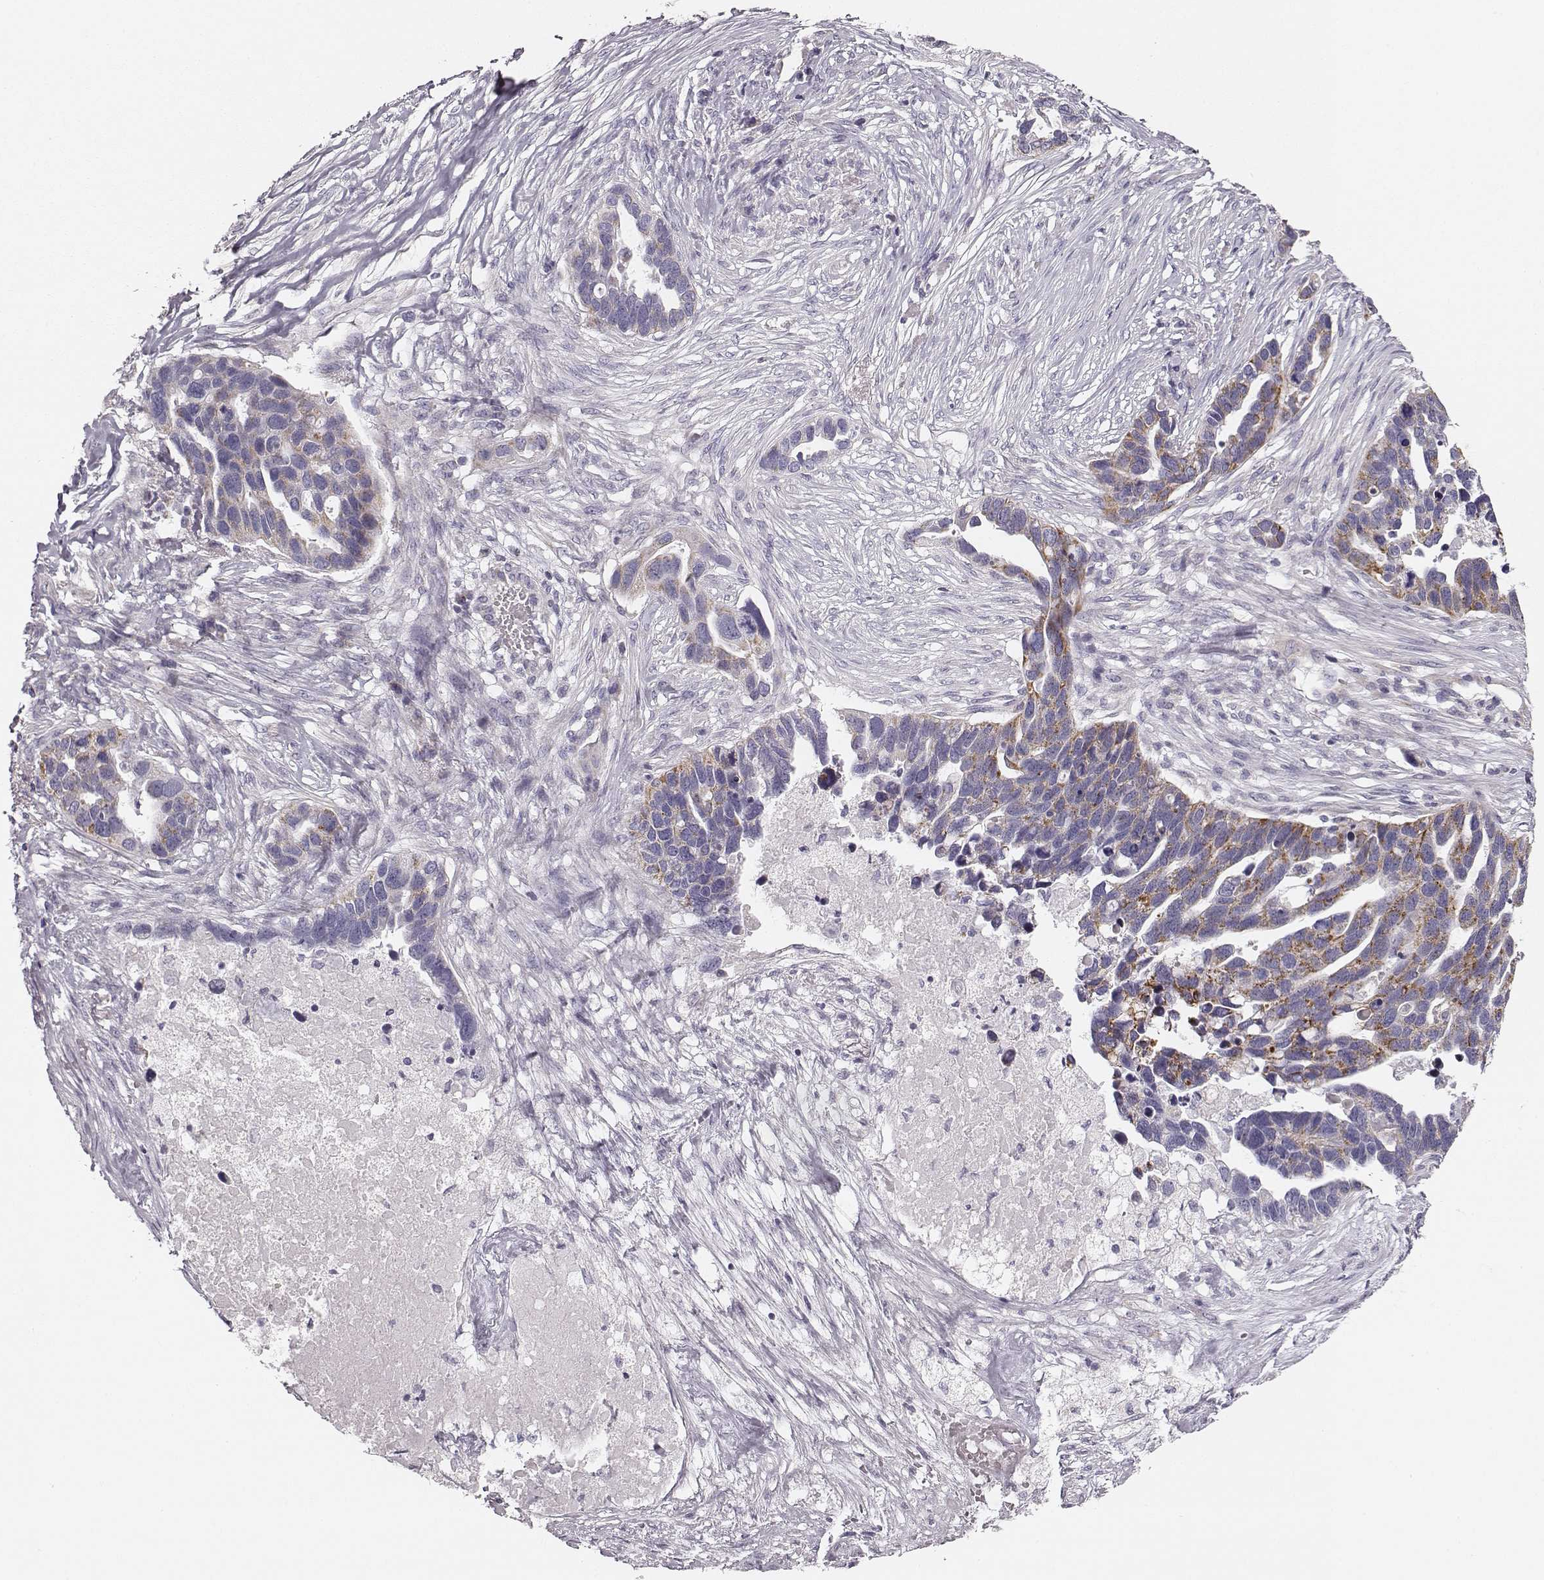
{"staining": {"intensity": "moderate", "quantity": "<25%", "location": "cytoplasmic/membranous"}, "tissue": "ovarian cancer", "cell_type": "Tumor cells", "image_type": "cancer", "snomed": [{"axis": "morphology", "description": "Cystadenocarcinoma, serous, NOS"}, {"axis": "topography", "description": "Ovary"}], "caption": "Protein expression analysis of ovarian cancer reveals moderate cytoplasmic/membranous expression in approximately <25% of tumor cells. (IHC, brightfield microscopy, high magnification).", "gene": "UBL4B", "patient": {"sex": "female", "age": 54}}